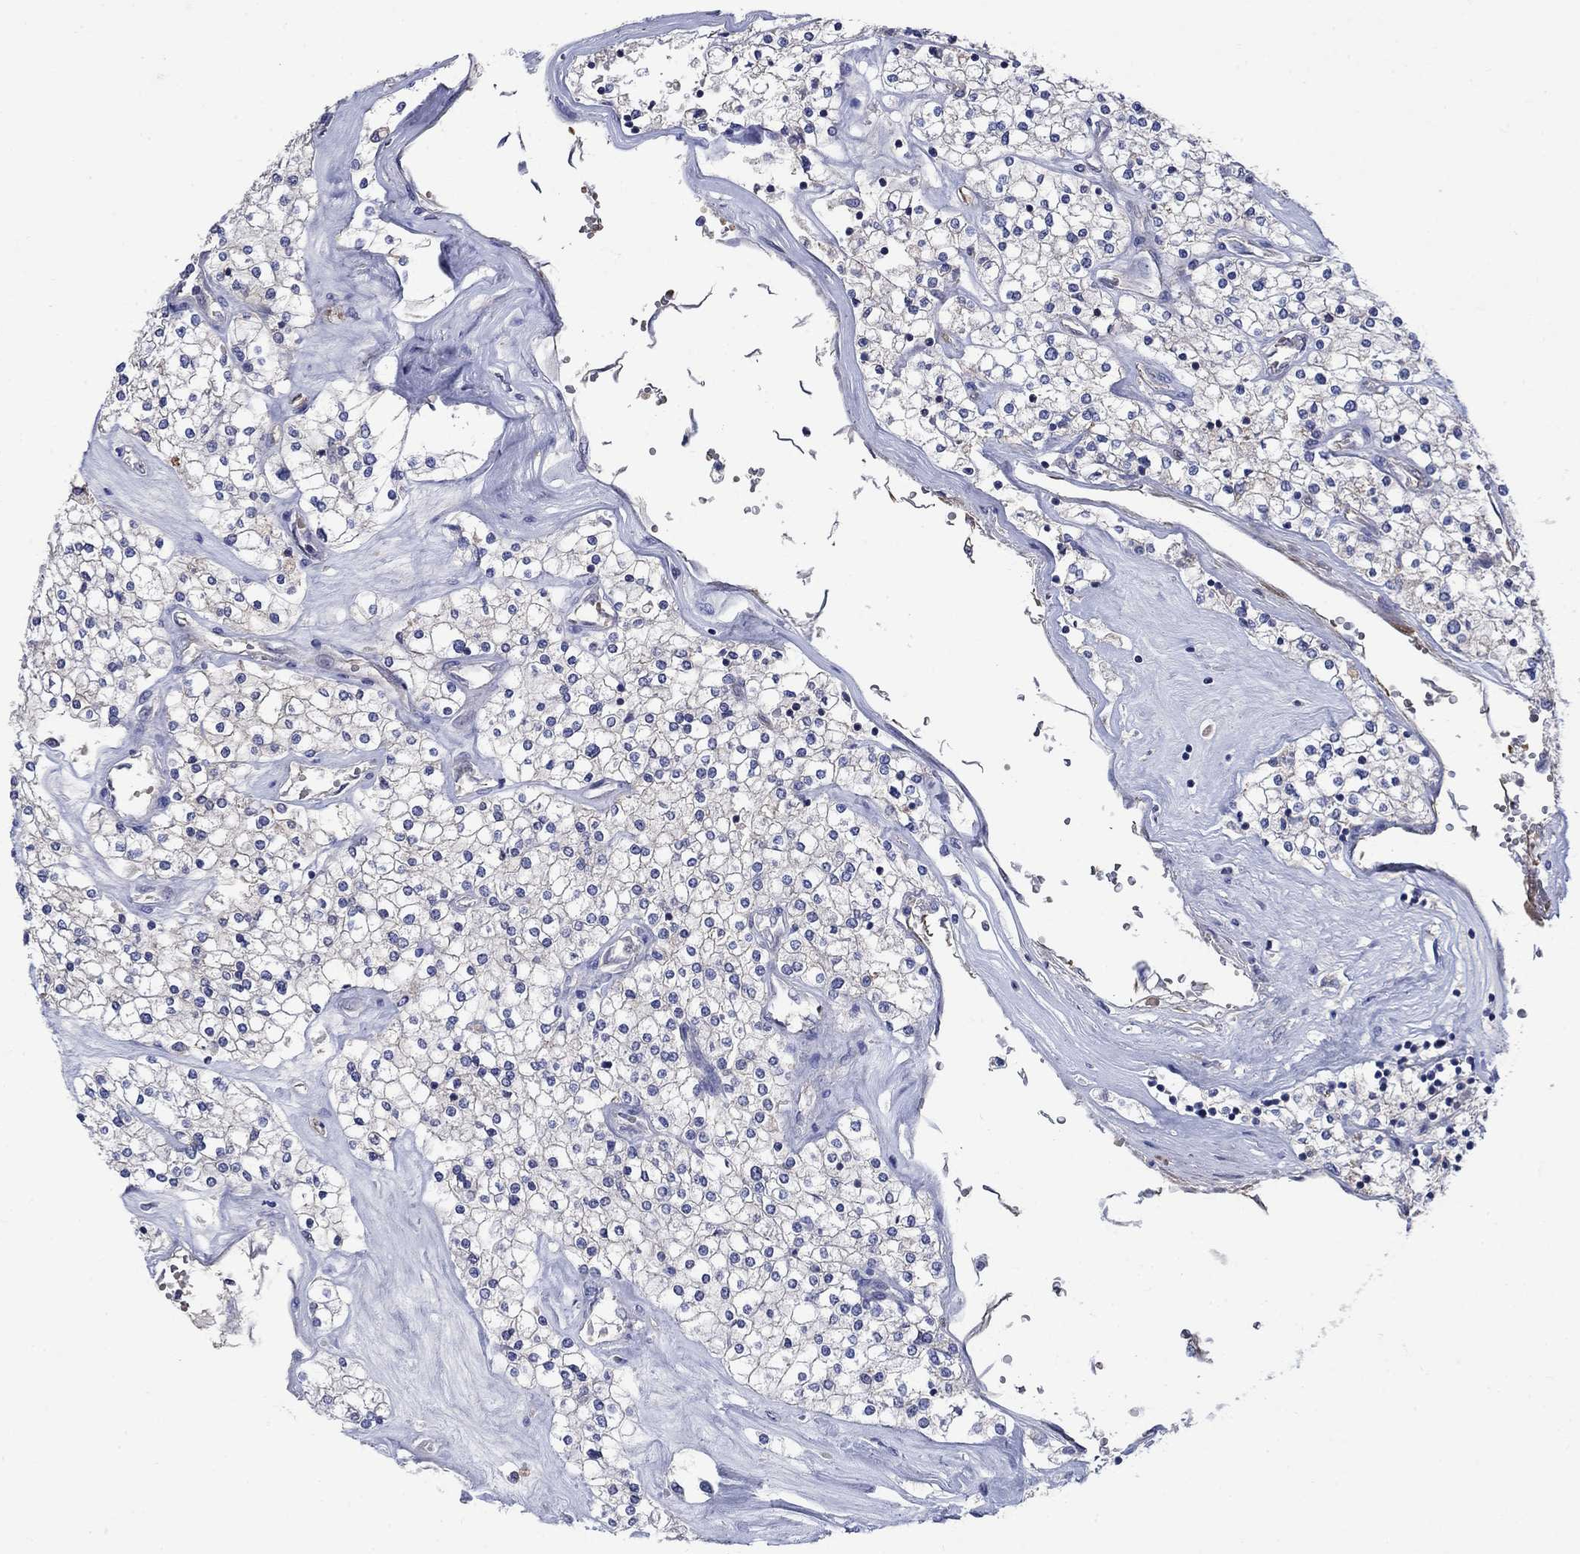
{"staining": {"intensity": "negative", "quantity": "none", "location": "none"}, "tissue": "renal cancer", "cell_type": "Tumor cells", "image_type": "cancer", "snomed": [{"axis": "morphology", "description": "Adenocarcinoma, NOS"}, {"axis": "topography", "description": "Kidney"}], "caption": "Photomicrograph shows no significant protein expression in tumor cells of renal cancer.", "gene": "FLNC", "patient": {"sex": "male", "age": 80}}